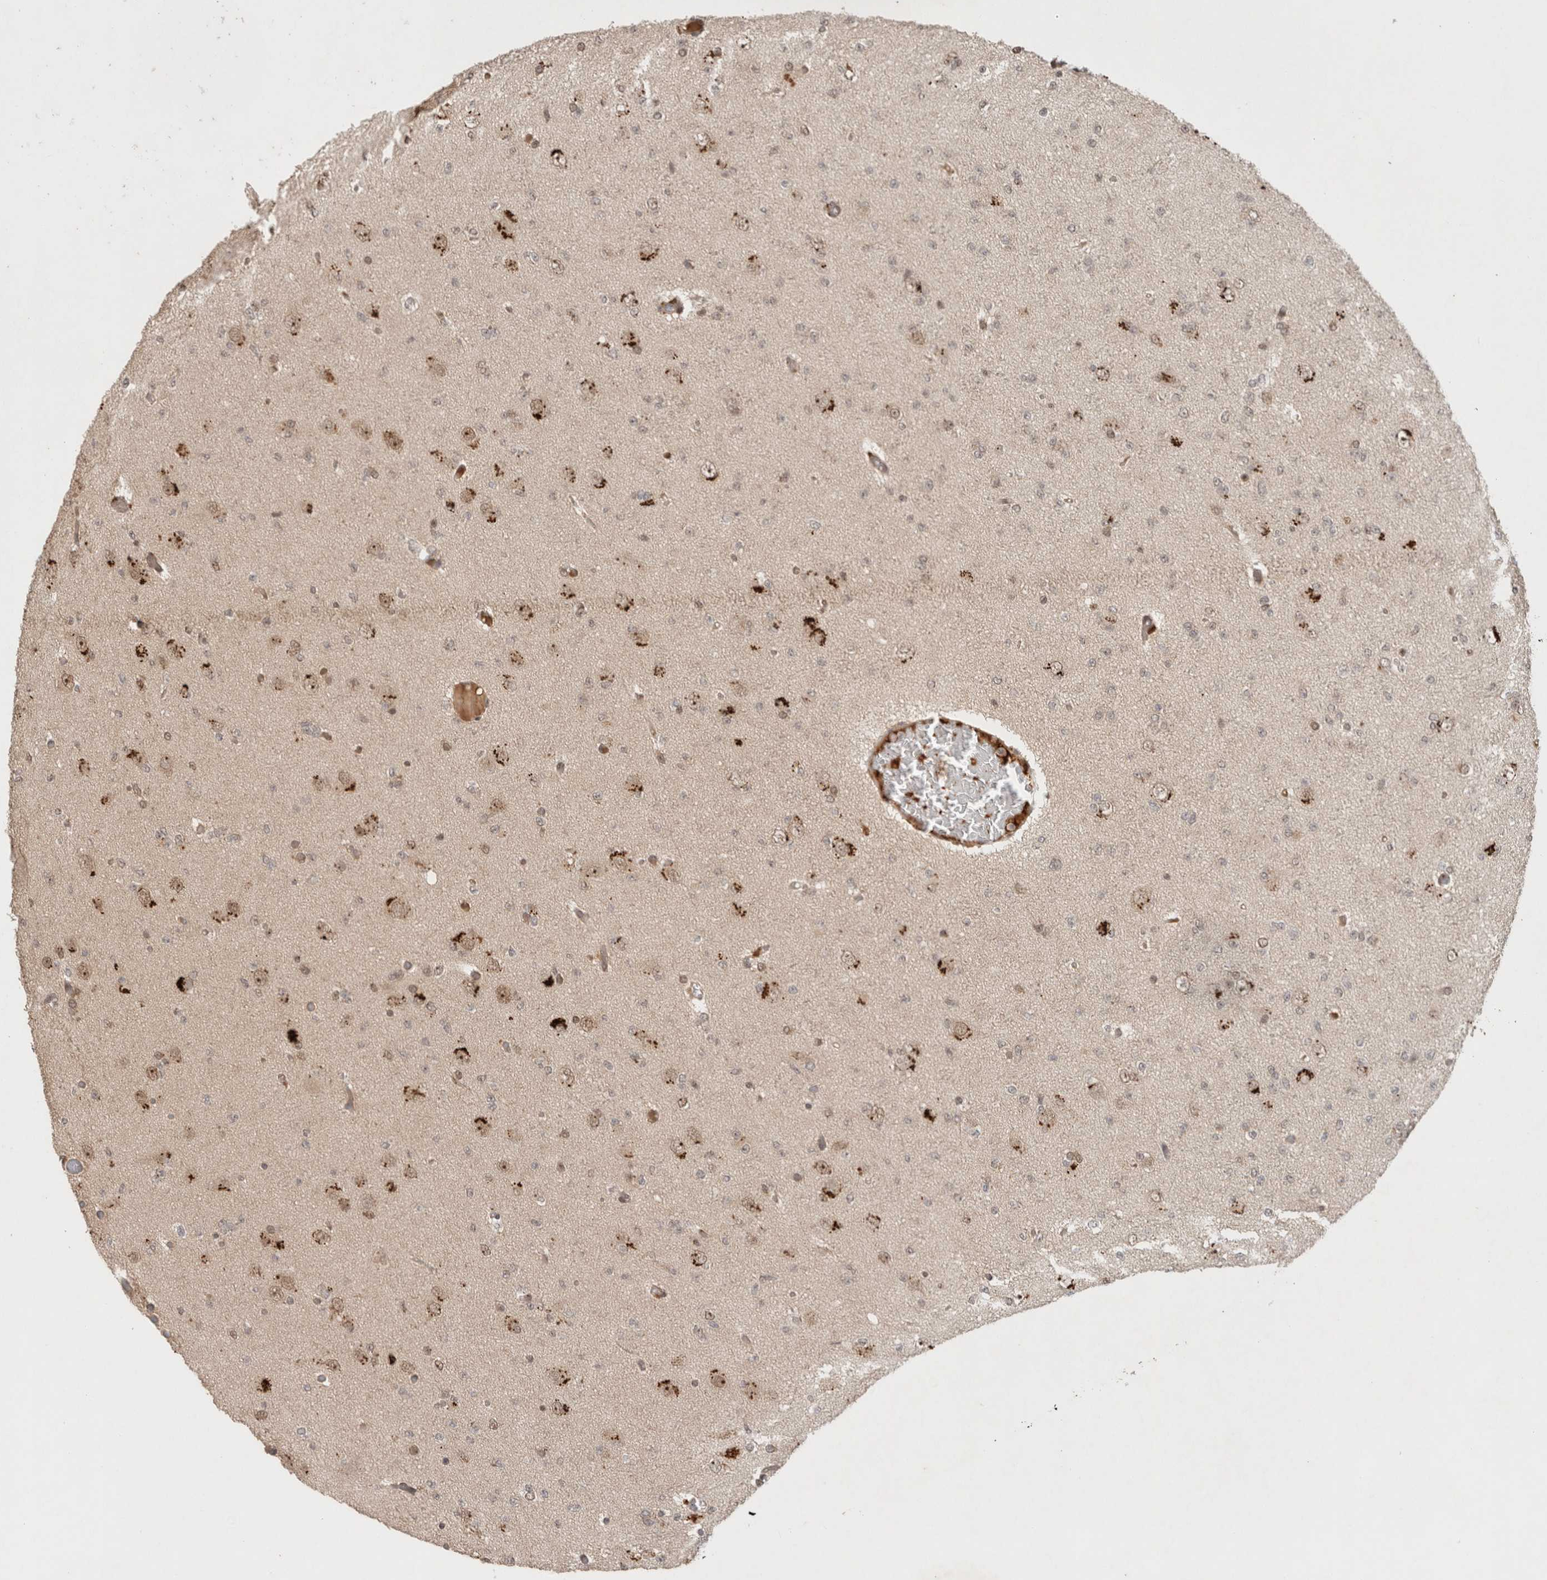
{"staining": {"intensity": "weak", "quantity": "<25%", "location": "nuclear"}, "tissue": "glioma", "cell_type": "Tumor cells", "image_type": "cancer", "snomed": [{"axis": "morphology", "description": "Glioma, malignant, Low grade"}, {"axis": "topography", "description": "Brain"}], "caption": "Immunohistochemistry (IHC) of glioma reveals no staining in tumor cells. The staining was performed using DAB to visualize the protein expression in brown, while the nuclei were stained in blue with hematoxylin (Magnification: 20x).", "gene": "MPHOSPH6", "patient": {"sex": "female", "age": 22}}